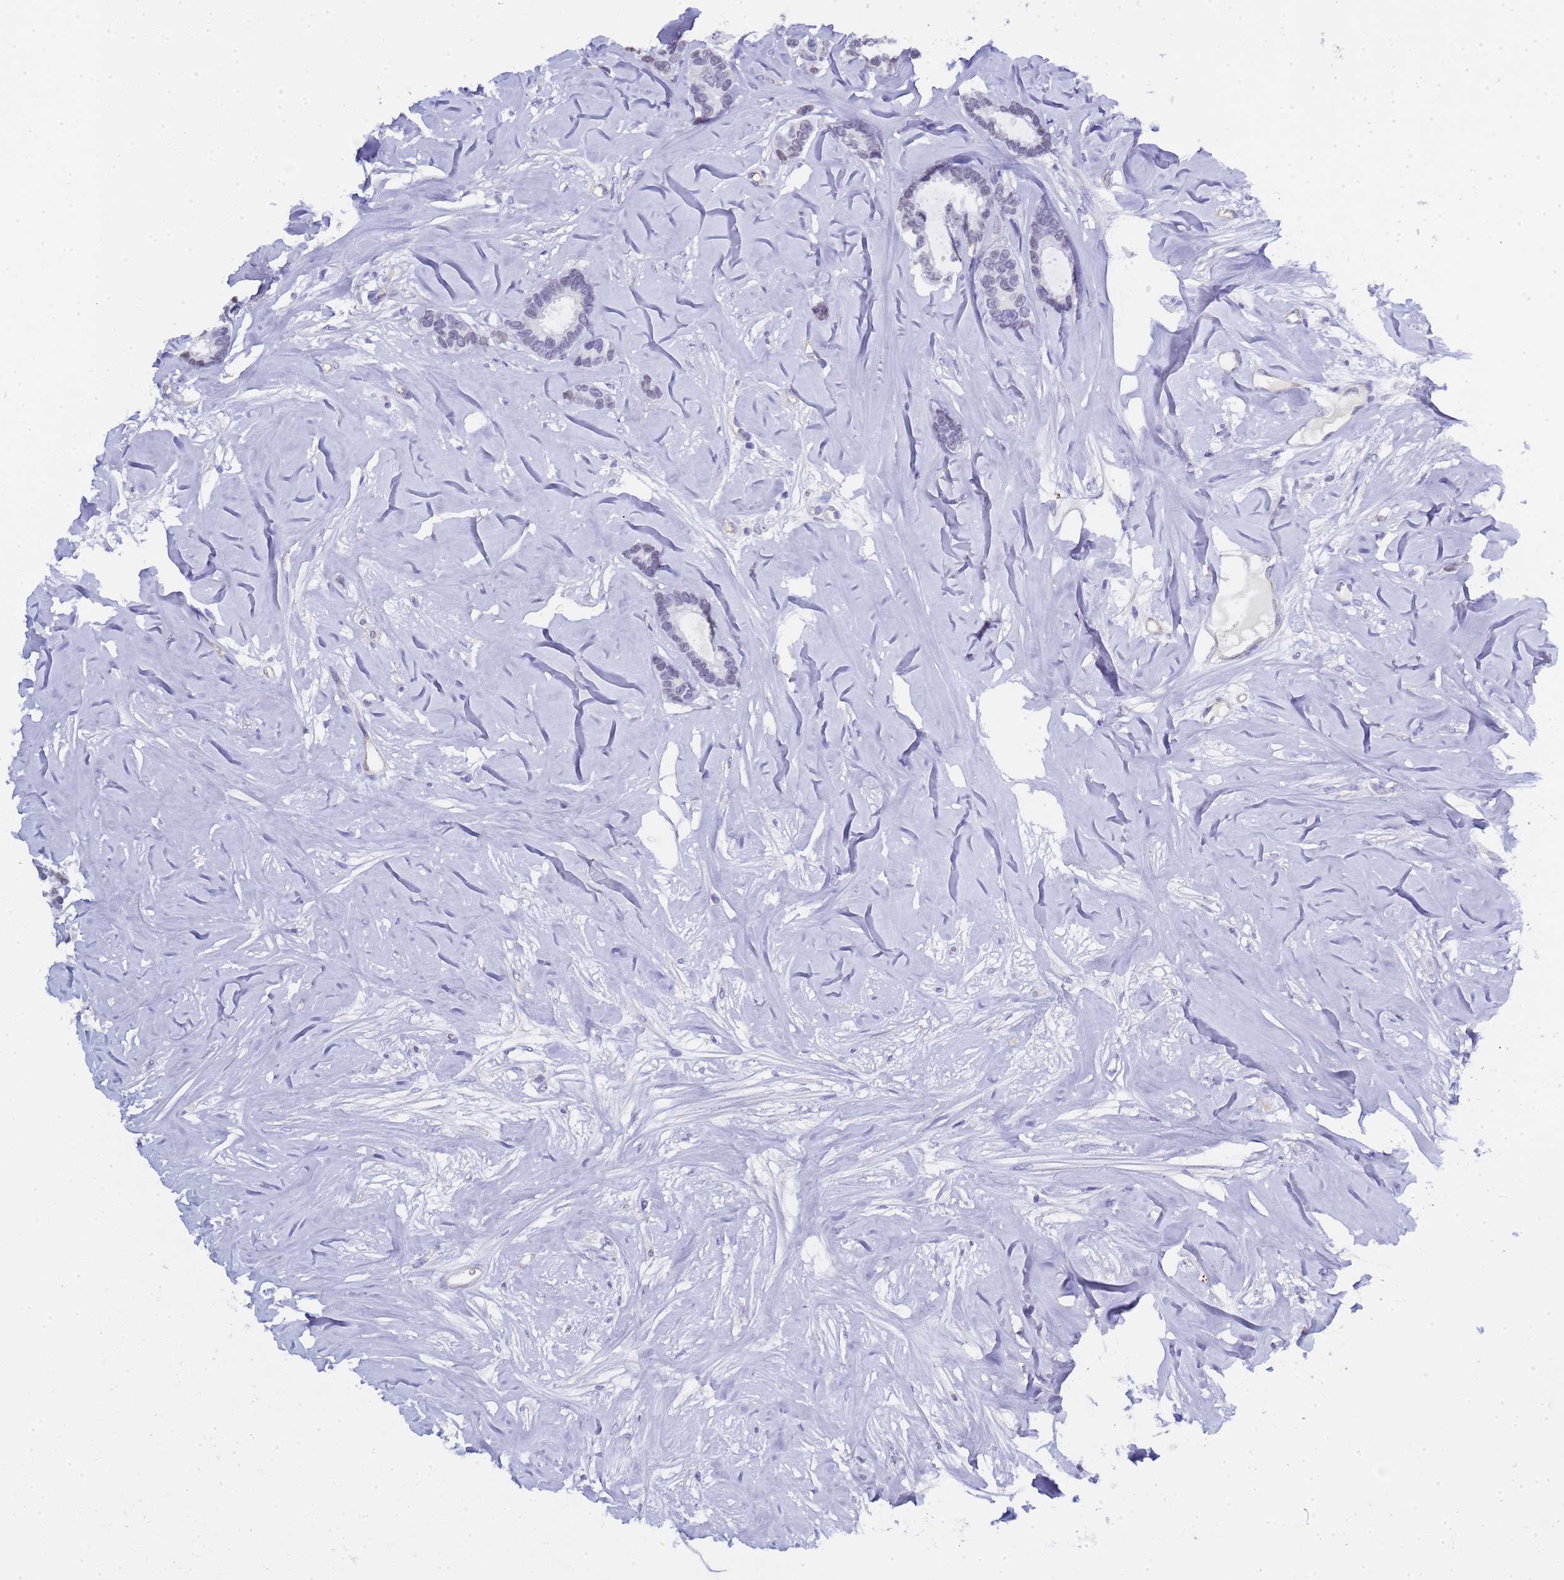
{"staining": {"intensity": "negative", "quantity": "none", "location": "none"}, "tissue": "breast cancer", "cell_type": "Tumor cells", "image_type": "cancer", "snomed": [{"axis": "morphology", "description": "Duct carcinoma"}, {"axis": "topography", "description": "Breast"}], "caption": "An immunohistochemistry (IHC) histopathology image of intraductal carcinoma (breast) is shown. There is no staining in tumor cells of intraductal carcinoma (breast).", "gene": "CTRC", "patient": {"sex": "female", "age": 87}}